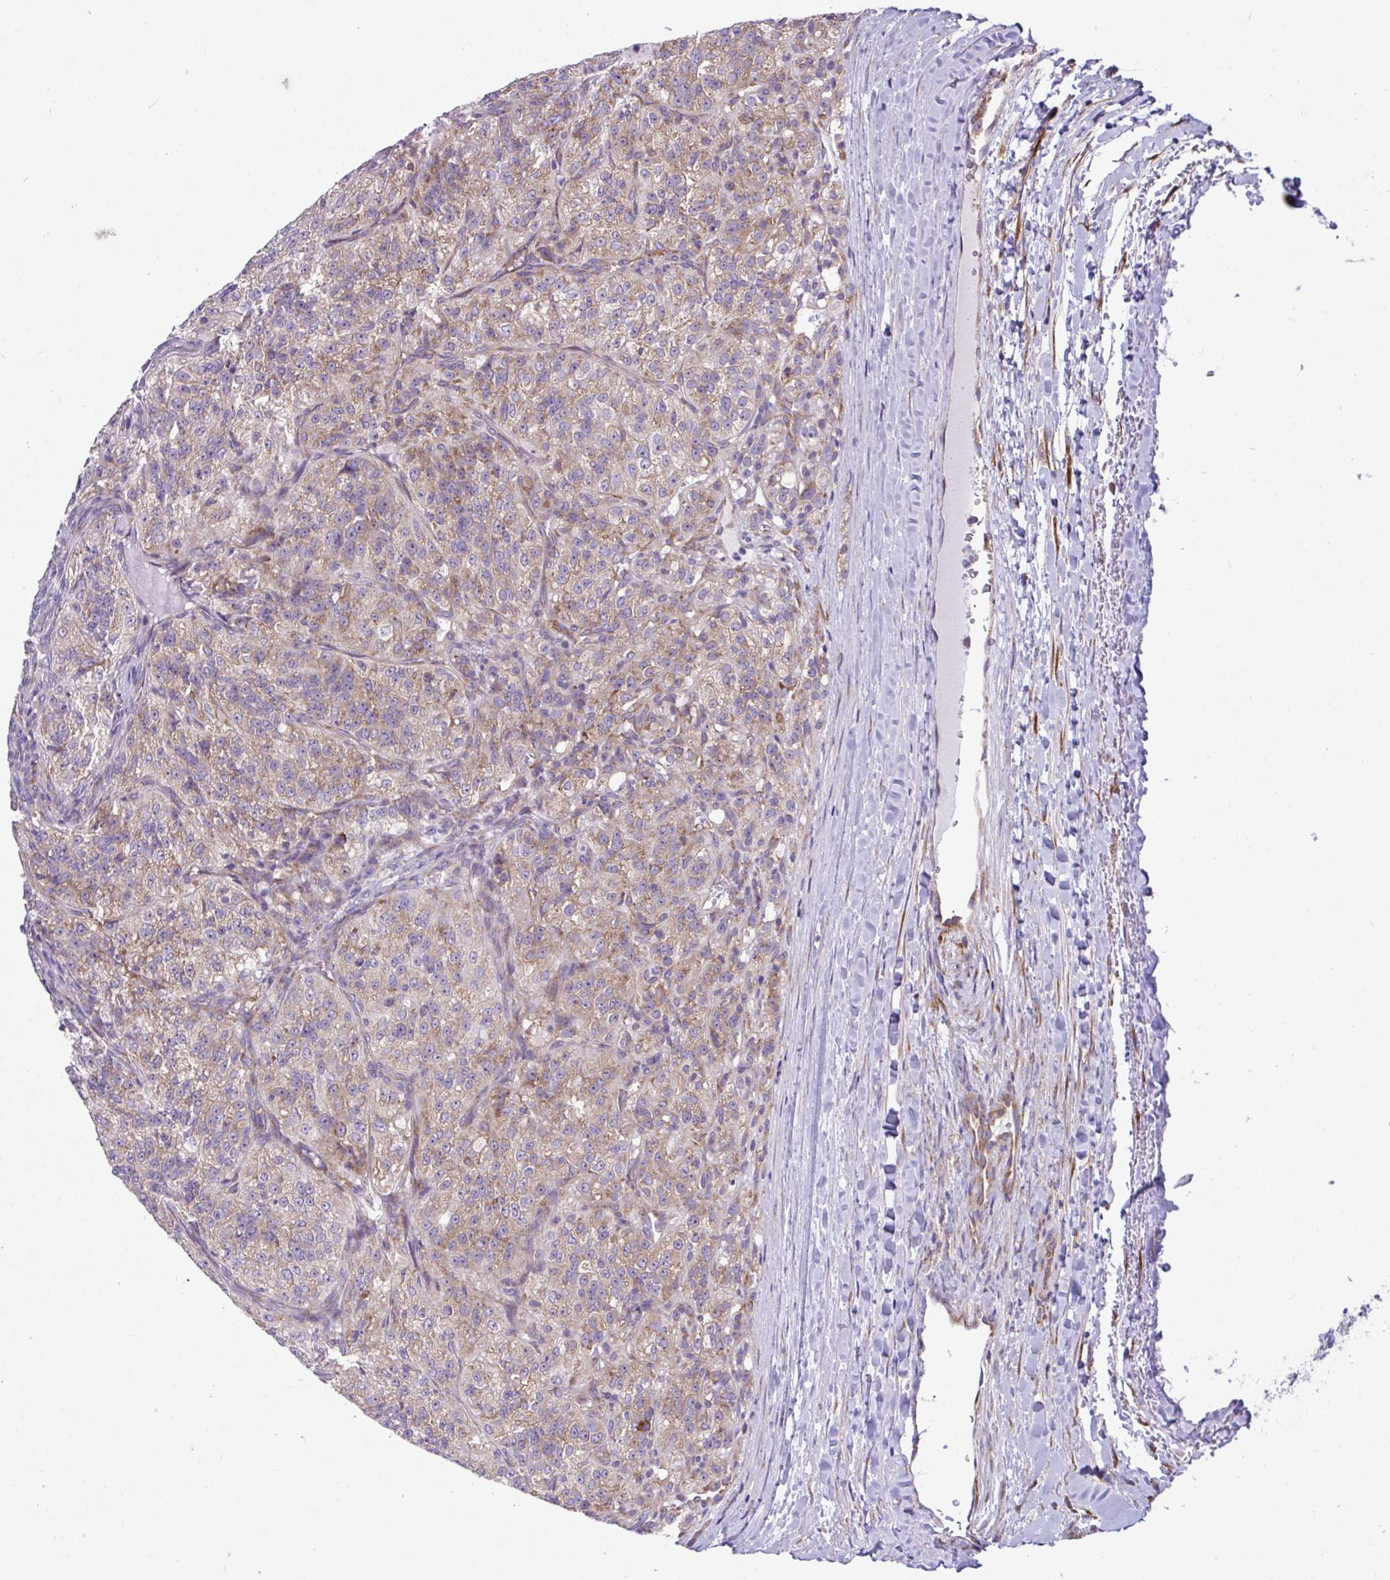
{"staining": {"intensity": "moderate", "quantity": "25%-75%", "location": "cytoplasmic/membranous"}, "tissue": "renal cancer", "cell_type": "Tumor cells", "image_type": "cancer", "snomed": [{"axis": "morphology", "description": "Adenocarcinoma, NOS"}, {"axis": "topography", "description": "Kidney"}], "caption": "Brown immunohistochemical staining in renal cancer (adenocarcinoma) exhibits moderate cytoplasmic/membranous positivity in about 25%-75% of tumor cells. The staining is performed using DAB (3,3'-diaminobenzidine) brown chromogen to label protein expression. The nuclei are counter-stained blue using hematoxylin.", "gene": "RPL7", "patient": {"sex": "female", "age": 63}}